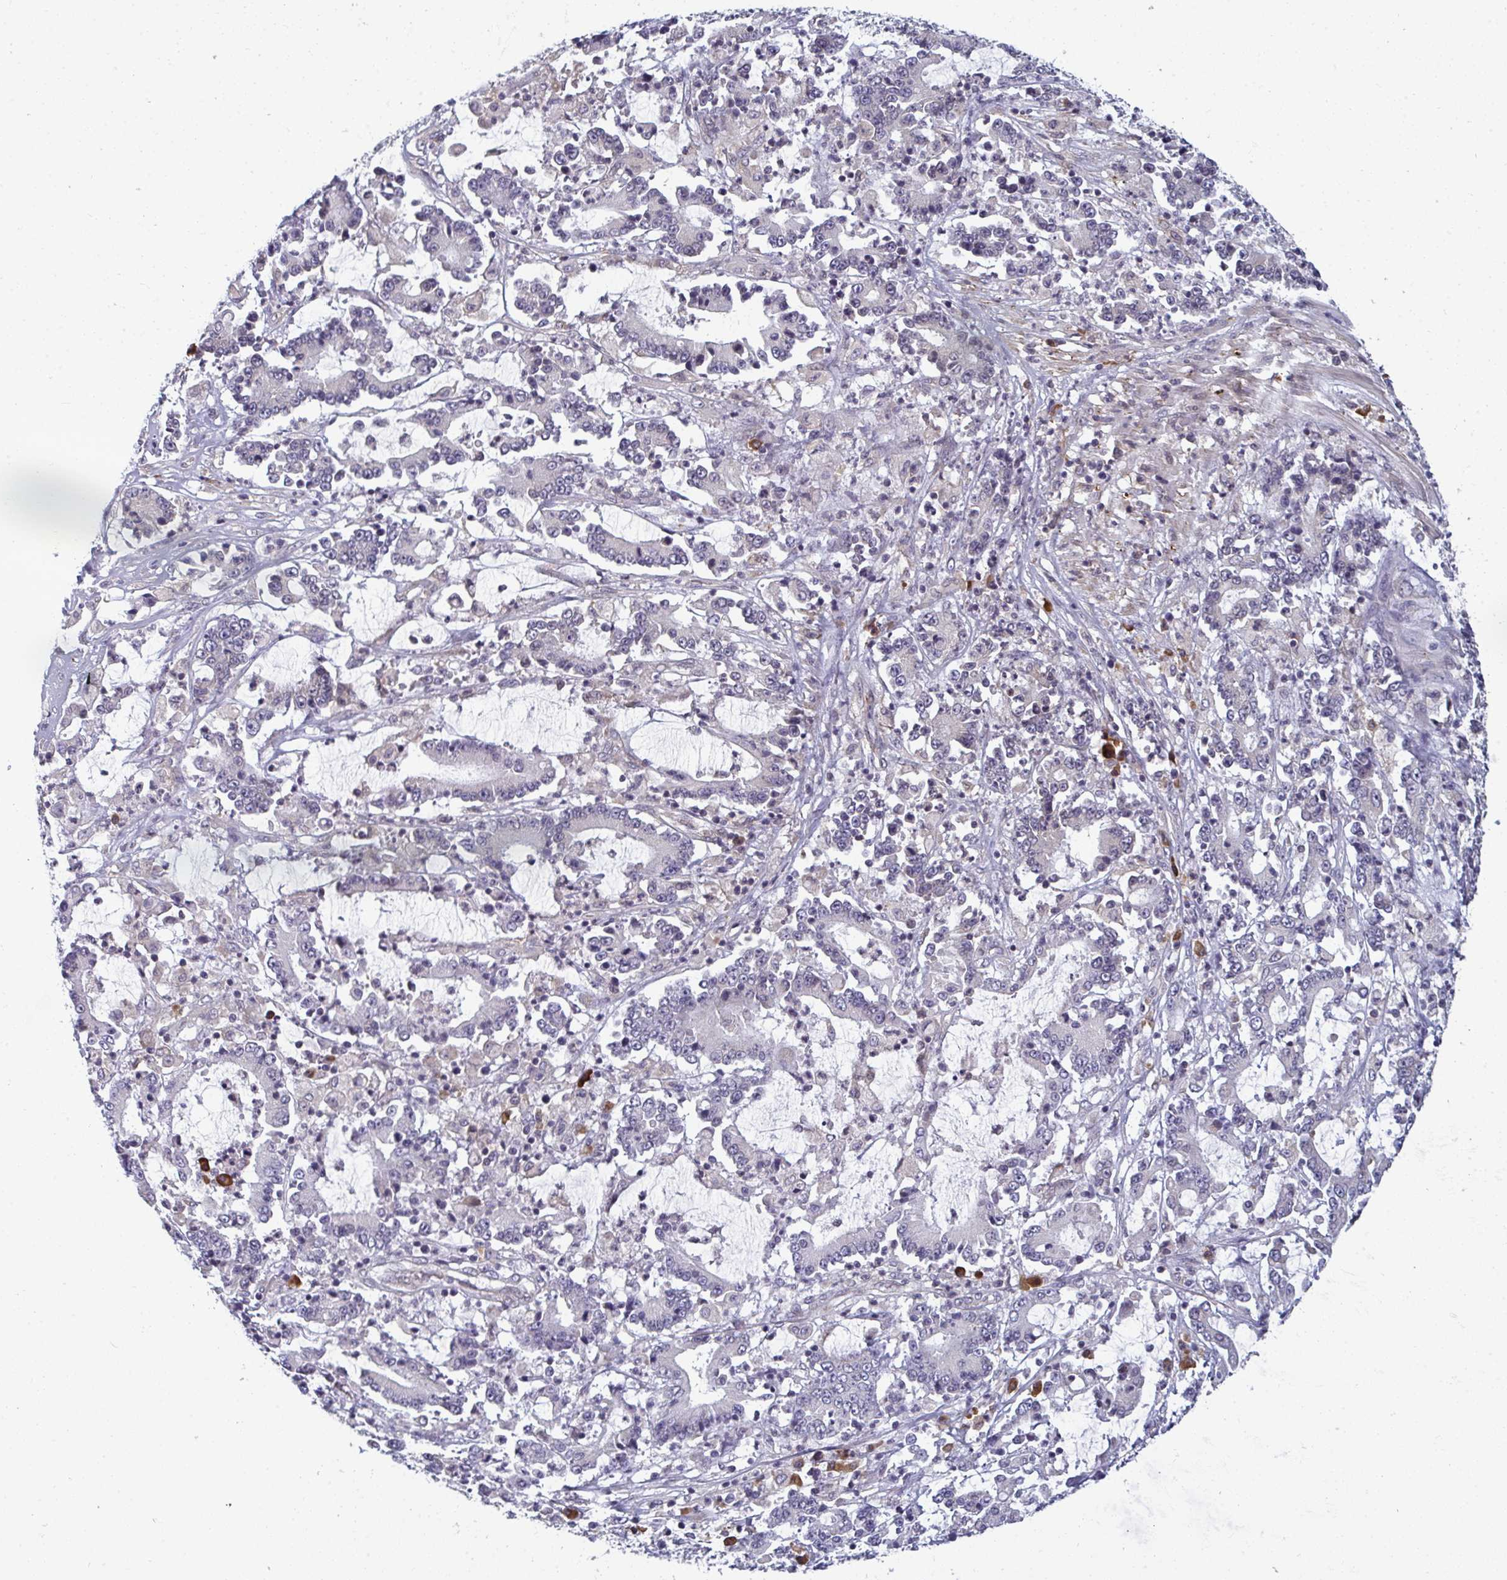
{"staining": {"intensity": "negative", "quantity": "none", "location": "none"}, "tissue": "stomach cancer", "cell_type": "Tumor cells", "image_type": "cancer", "snomed": [{"axis": "morphology", "description": "Adenocarcinoma, NOS"}, {"axis": "topography", "description": "Stomach, upper"}], "caption": "Tumor cells are negative for brown protein staining in adenocarcinoma (stomach).", "gene": "LYSMD4", "patient": {"sex": "male", "age": 68}}